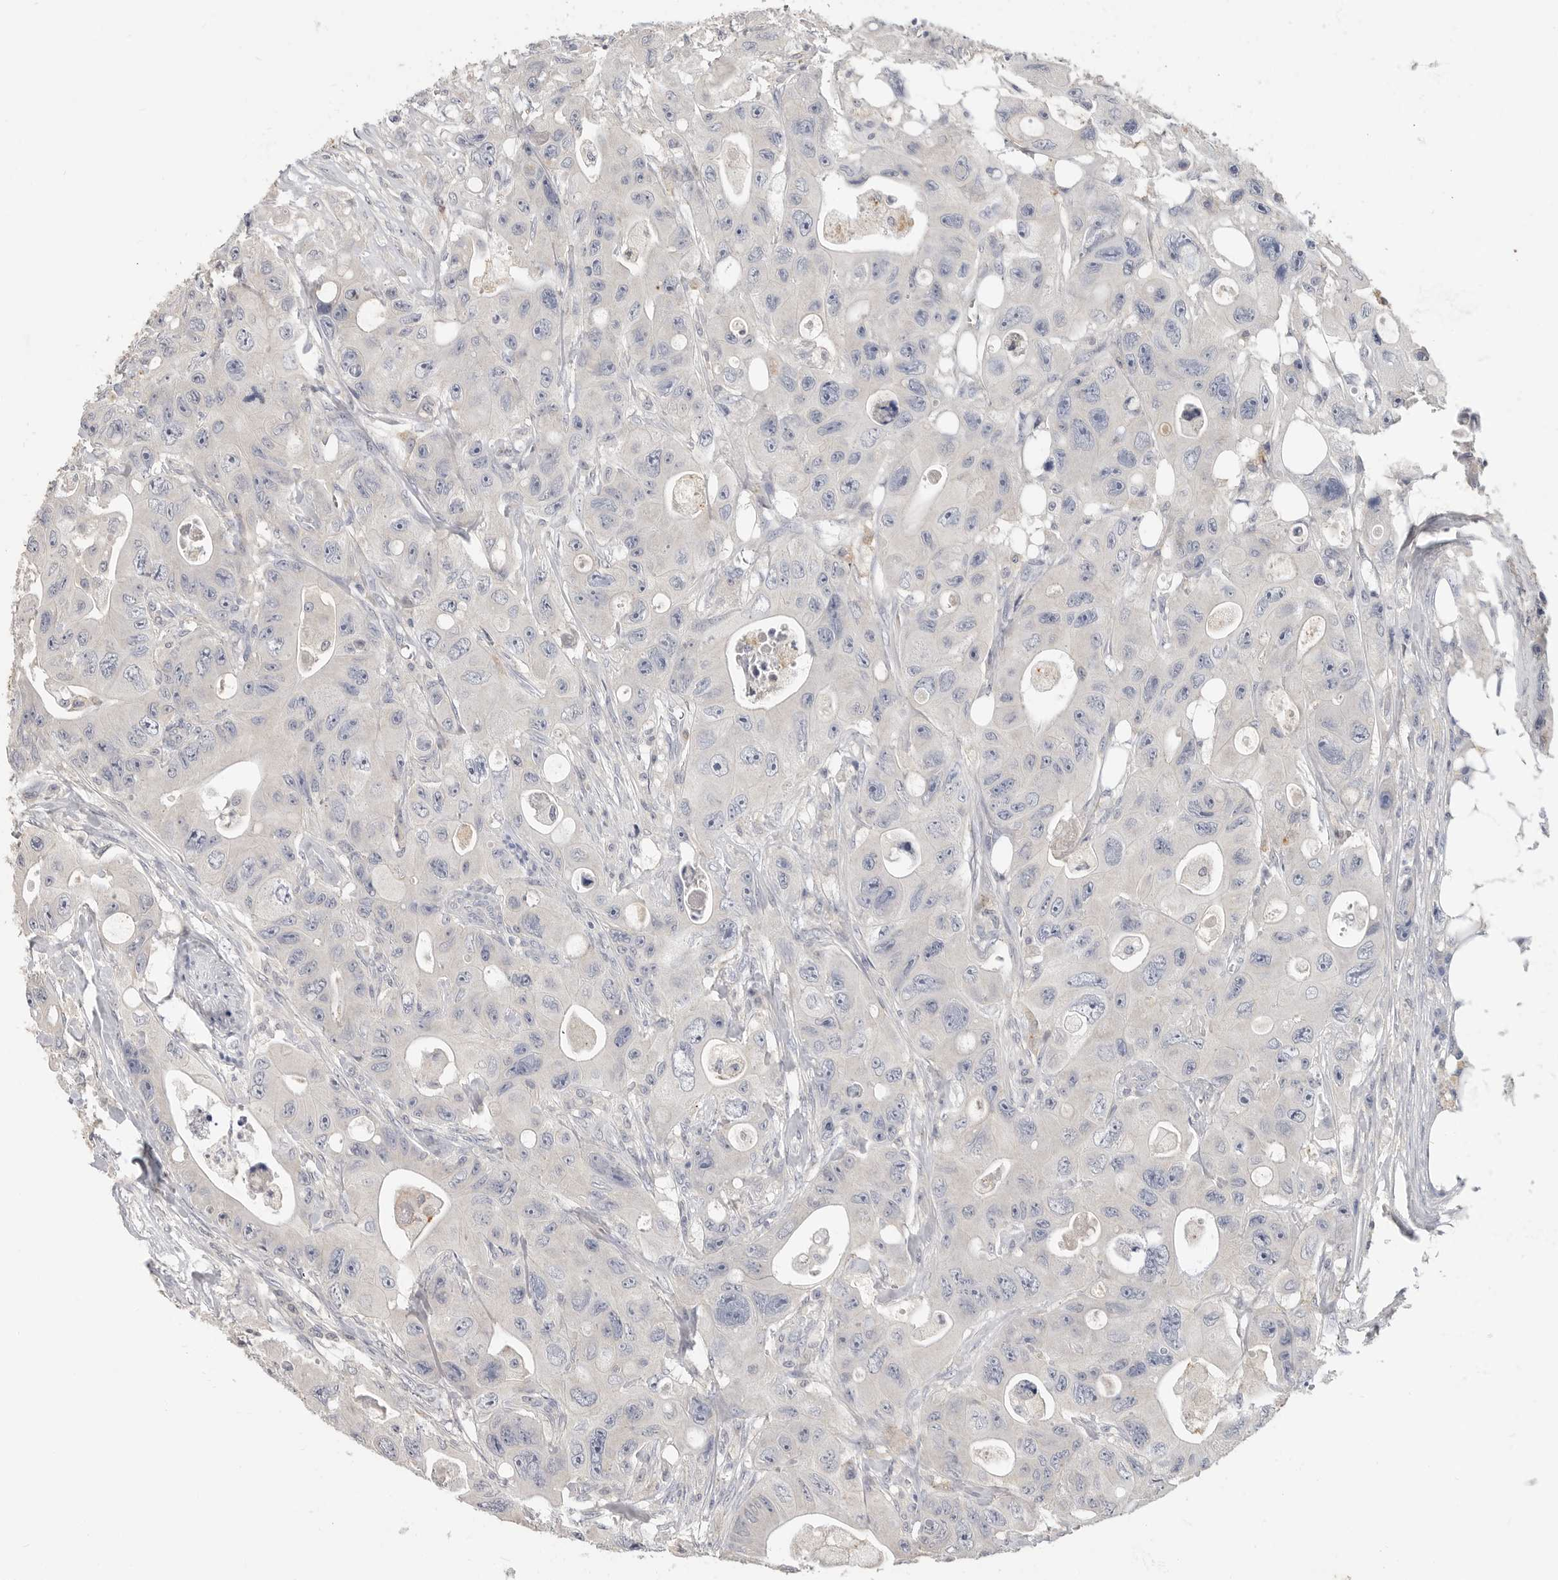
{"staining": {"intensity": "negative", "quantity": "none", "location": "none"}, "tissue": "colorectal cancer", "cell_type": "Tumor cells", "image_type": "cancer", "snomed": [{"axis": "morphology", "description": "Adenocarcinoma, NOS"}, {"axis": "topography", "description": "Colon"}], "caption": "This image is of colorectal cancer stained with immunohistochemistry to label a protein in brown with the nuclei are counter-stained blue. There is no staining in tumor cells.", "gene": "LTBR", "patient": {"sex": "female", "age": 46}}